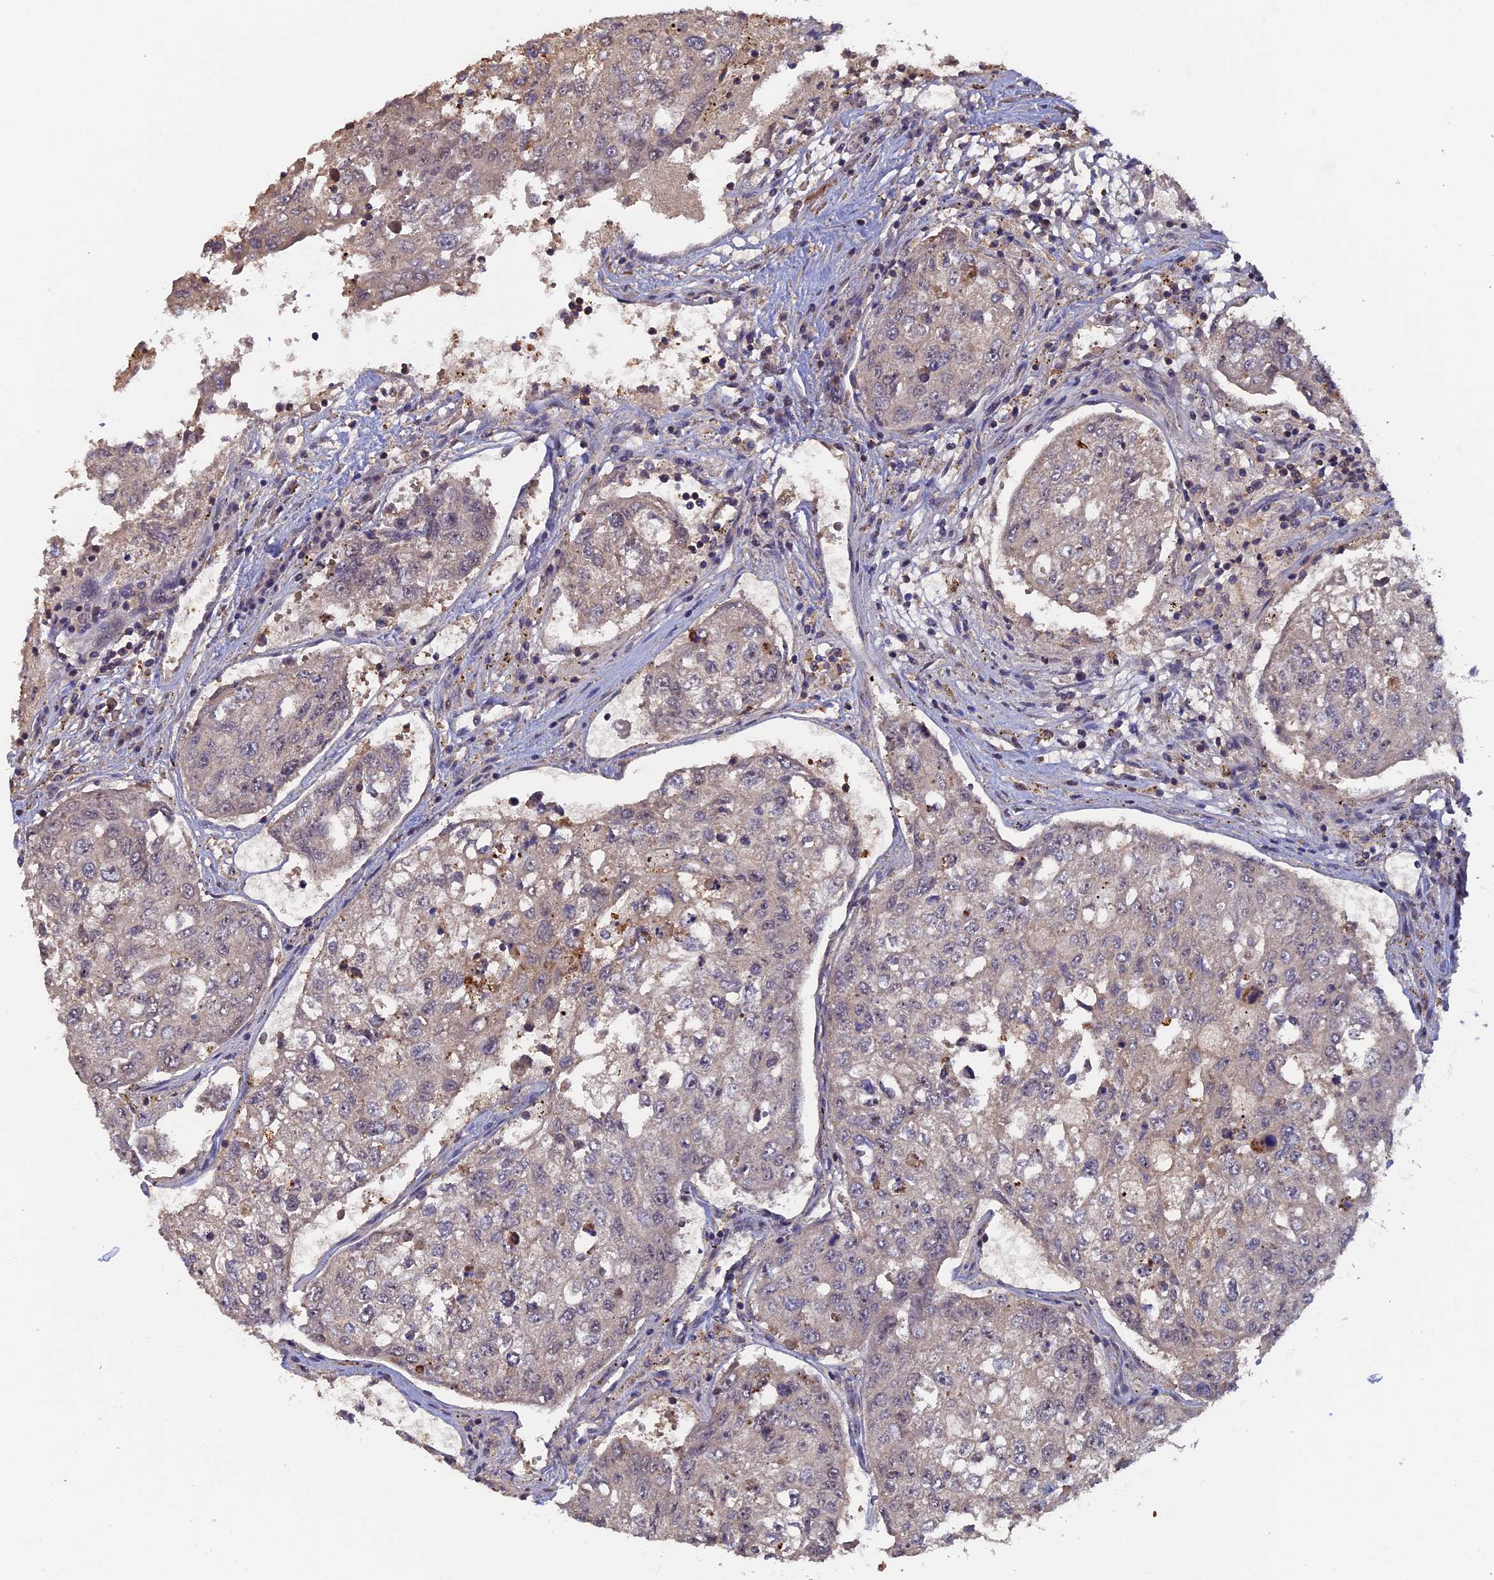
{"staining": {"intensity": "negative", "quantity": "none", "location": "none"}, "tissue": "urothelial cancer", "cell_type": "Tumor cells", "image_type": "cancer", "snomed": [{"axis": "morphology", "description": "Urothelial carcinoma, High grade"}, {"axis": "topography", "description": "Lymph node"}, {"axis": "topography", "description": "Urinary bladder"}], "caption": "An image of high-grade urothelial carcinoma stained for a protein demonstrates no brown staining in tumor cells.", "gene": "FAM98C", "patient": {"sex": "male", "age": 51}}